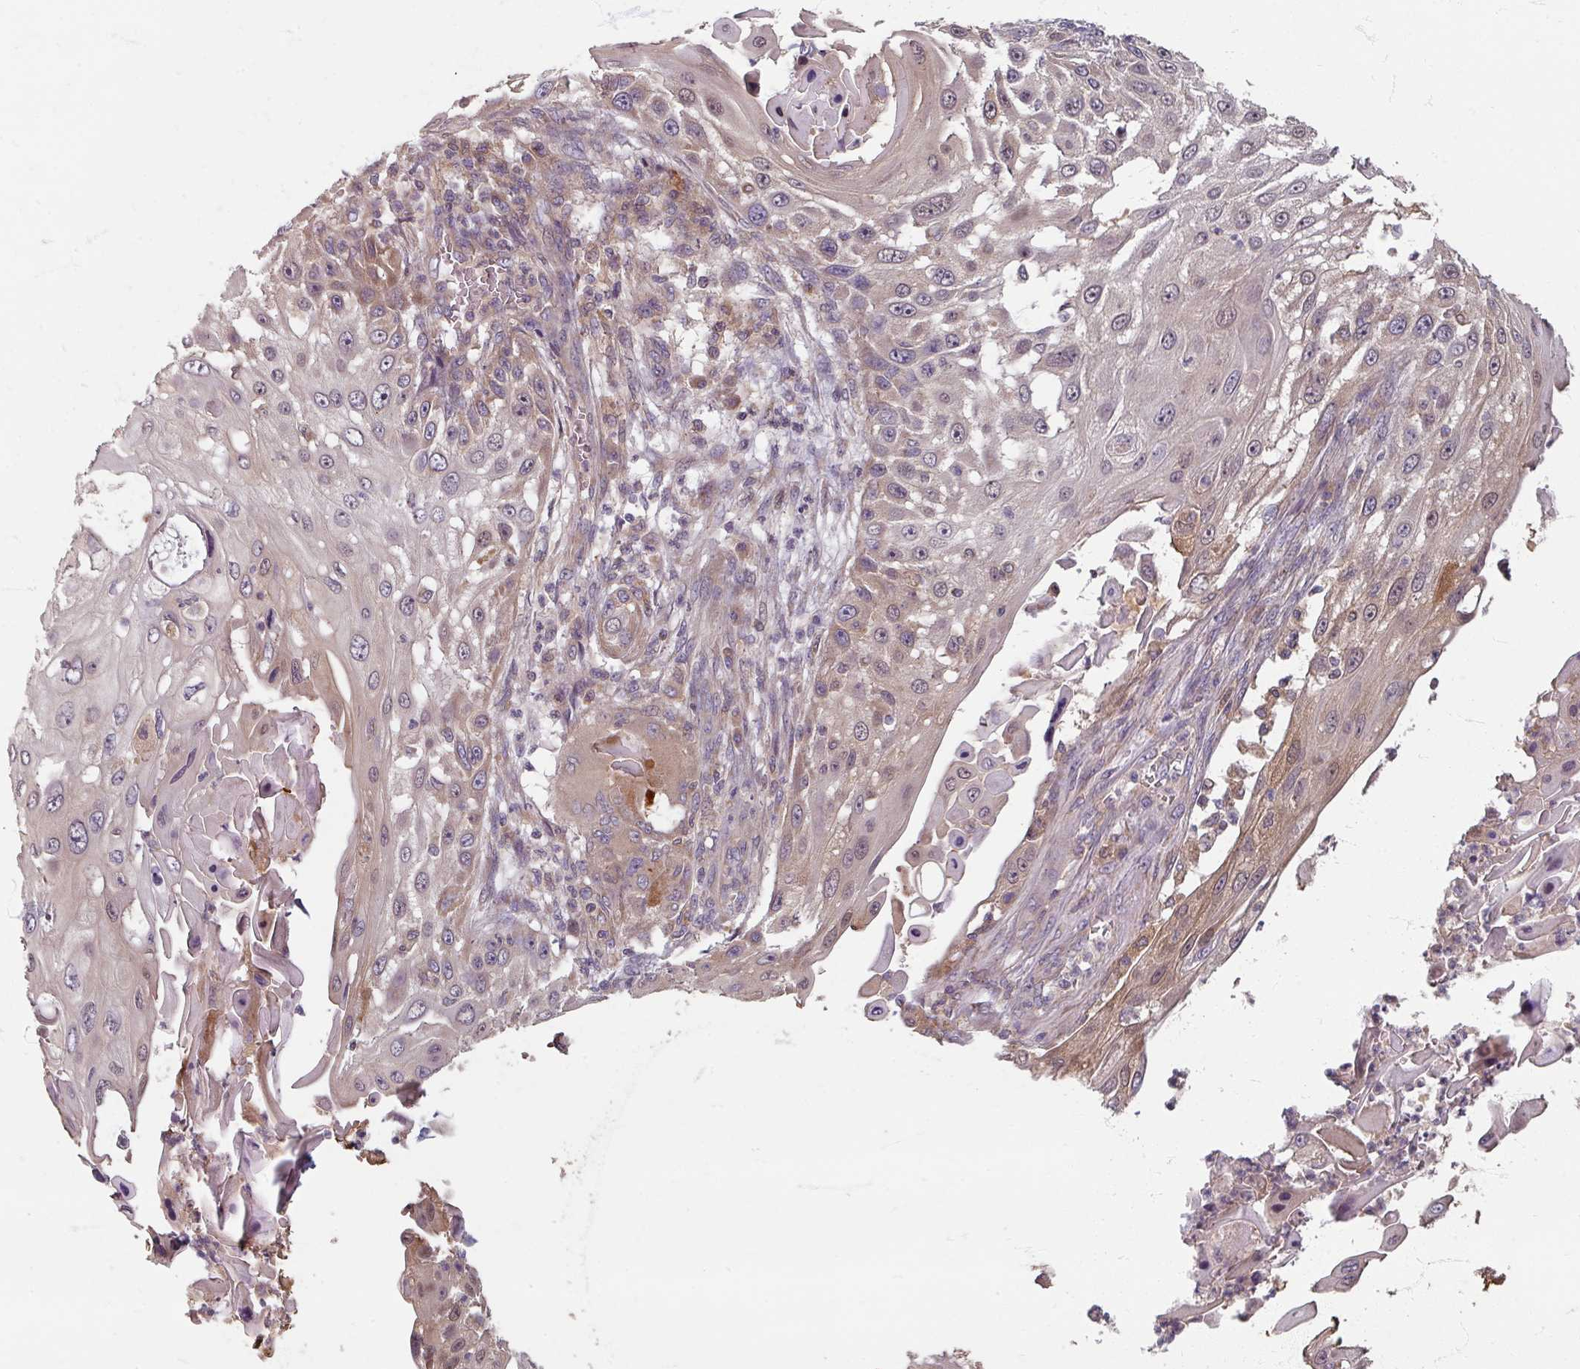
{"staining": {"intensity": "weak", "quantity": "25%-75%", "location": "cytoplasmic/membranous"}, "tissue": "skin cancer", "cell_type": "Tumor cells", "image_type": "cancer", "snomed": [{"axis": "morphology", "description": "Squamous cell carcinoma, NOS"}, {"axis": "topography", "description": "Skin"}], "caption": "A histopathology image of skin cancer (squamous cell carcinoma) stained for a protein exhibits weak cytoplasmic/membranous brown staining in tumor cells.", "gene": "STAM", "patient": {"sex": "female", "age": 44}}